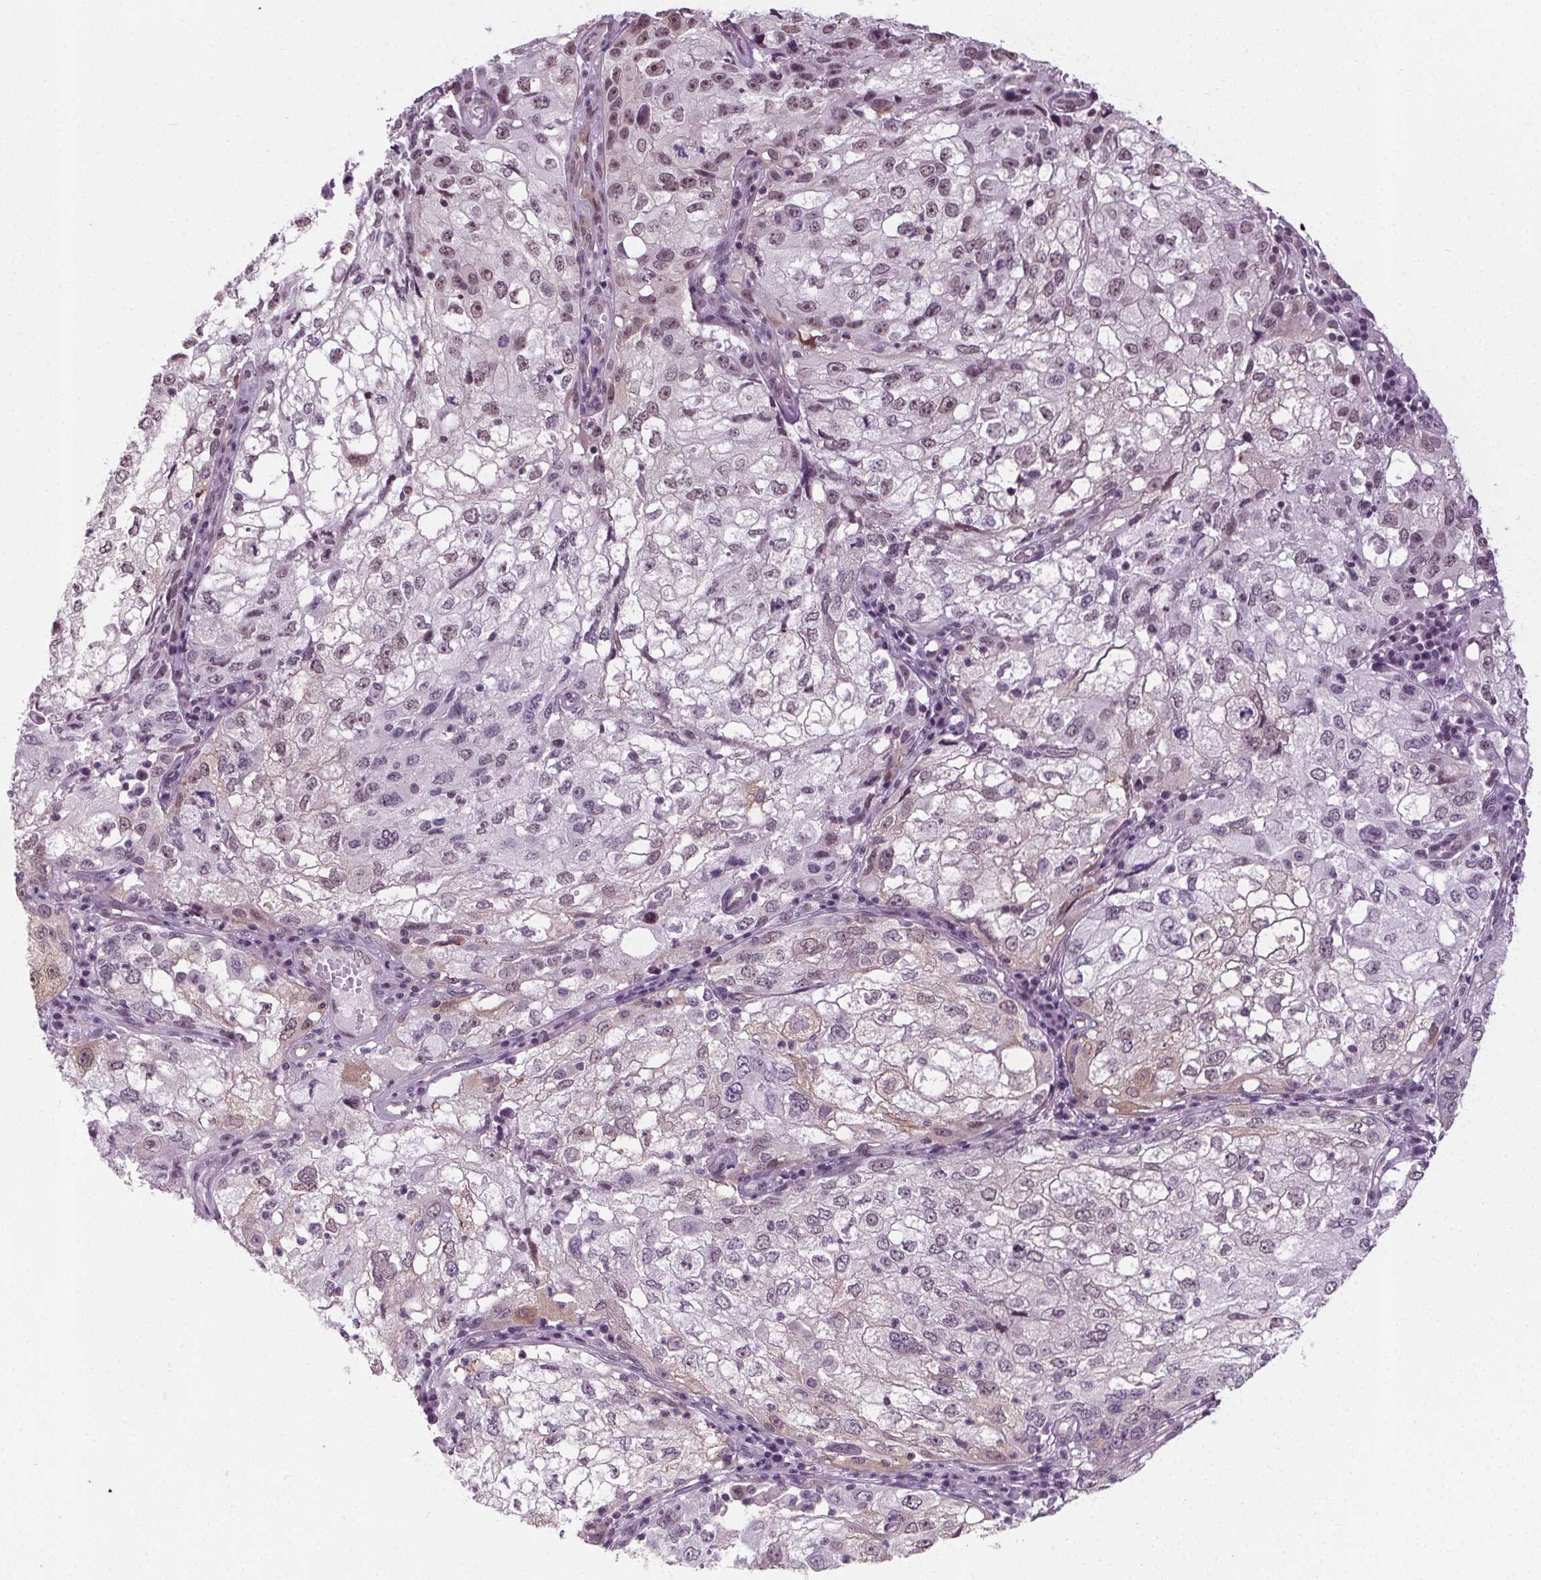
{"staining": {"intensity": "weak", "quantity": "<25%", "location": "nuclear"}, "tissue": "cervical cancer", "cell_type": "Tumor cells", "image_type": "cancer", "snomed": [{"axis": "morphology", "description": "Squamous cell carcinoma, NOS"}, {"axis": "topography", "description": "Cervix"}], "caption": "DAB immunohistochemical staining of human squamous cell carcinoma (cervical) displays no significant staining in tumor cells.", "gene": "CEBPA", "patient": {"sex": "female", "age": 36}}